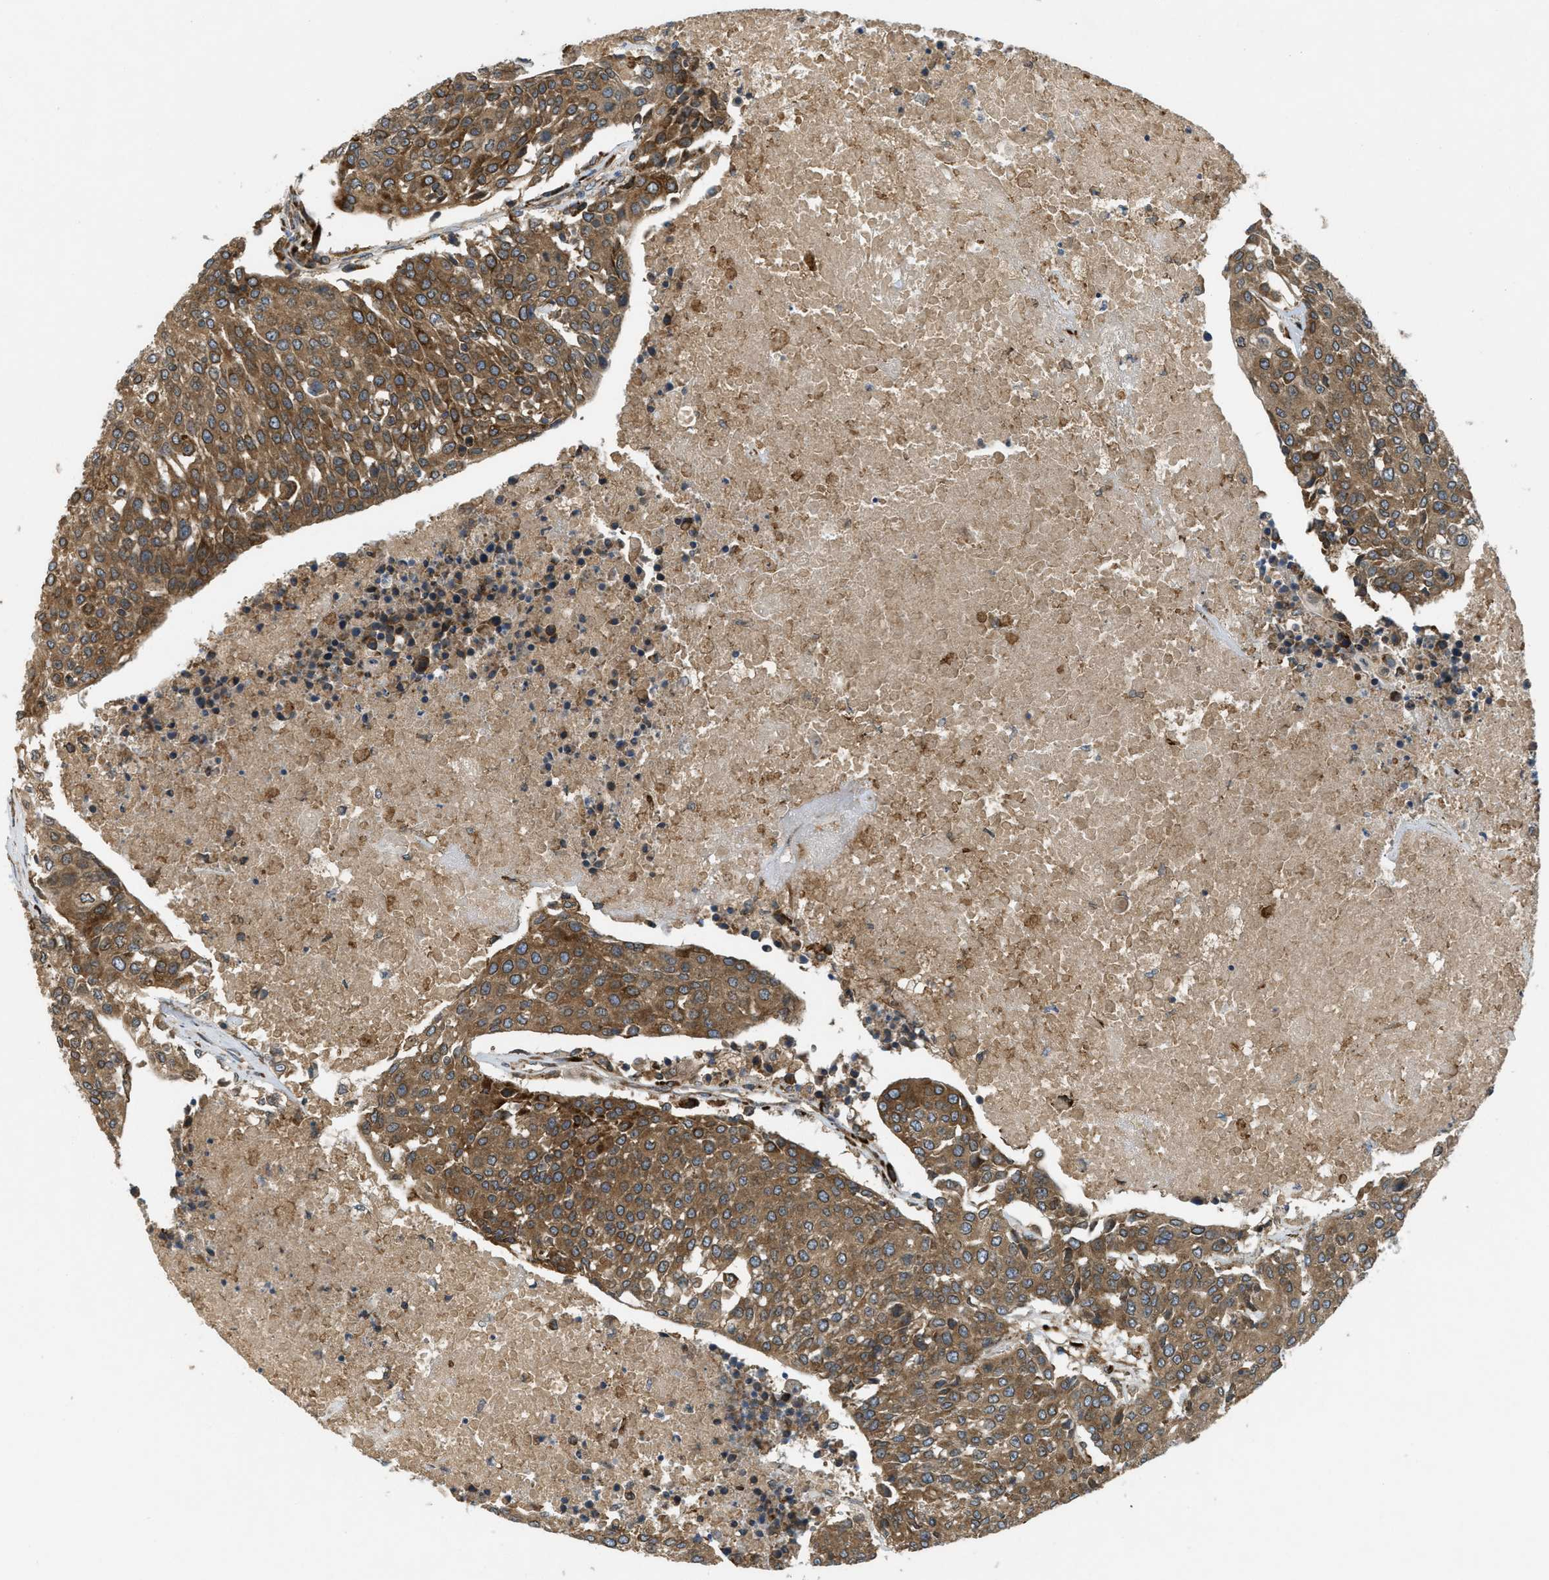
{"staining": {"intensity": "moderate", "quantity": ">75%", "location": "cytoplasmic/membranous"}, "tissue": "urothelial cancer", "cell_type": "Tumor cells", "image_type": "cancer", "snomed": [{"axis": "morphology", "description": "Urothelial carcinoma, High grade"}, {"axis": "topography", "description": "Urinary bladder"}], "caption": "Immunohistochemistry (IHC) staining of high-grade urothelial carcinoma, which reveals medium levels of moderate cytoplasmic/membranous expression in approximately >75% of tumor cells indicating moderate cytoplasmic/membranous protein staining. The staining was performed using DAB (brown) for protein detection and nuclei were counterstained in hematoxylin (blue).", "gene": "PCDH18", "patient": {"sex": "female", "age": 85}}